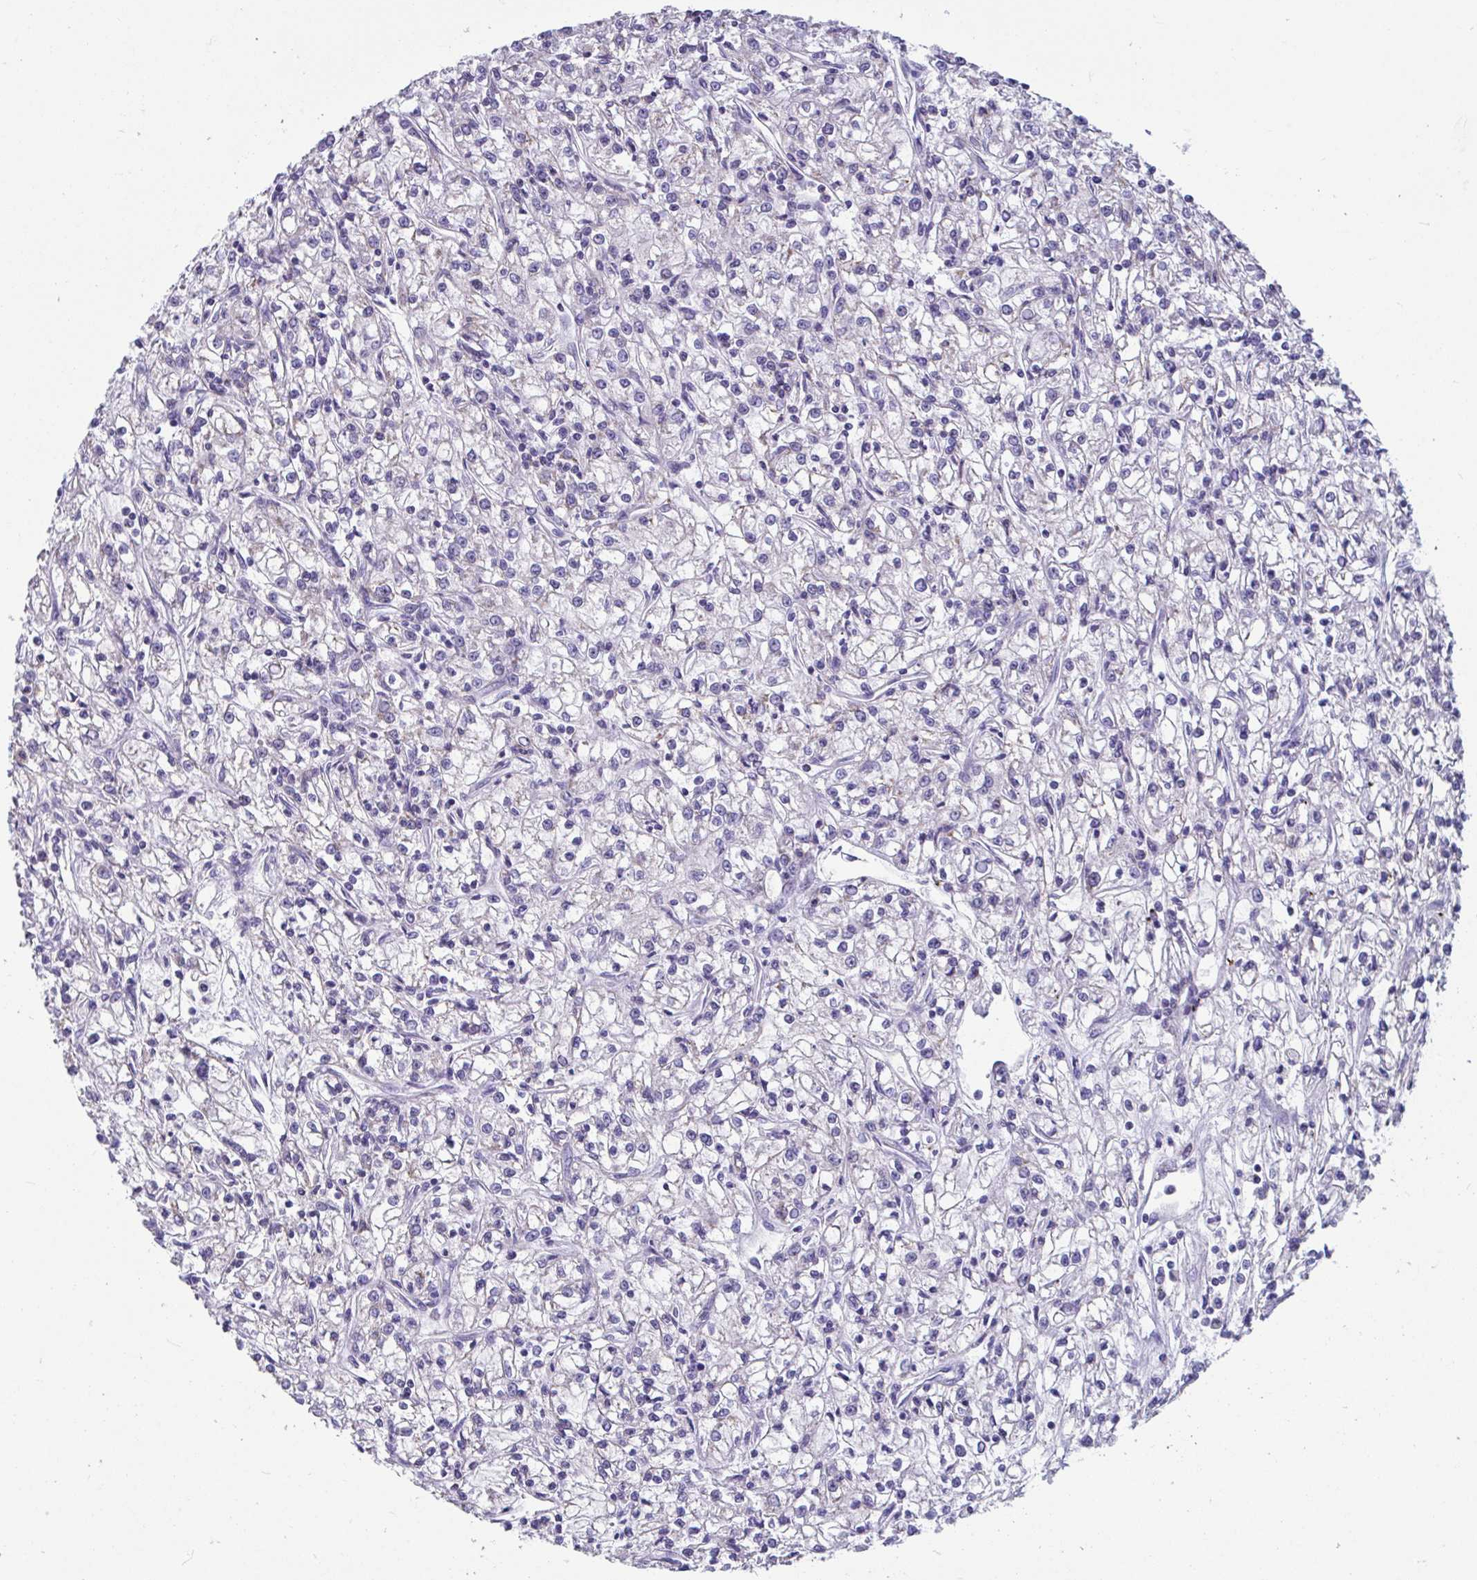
{"staining": {"intensity": "negative", "quantity": "none", "location": "none"}, "tissue": "renal cancer", "cell_type": "Tumor cells", "image_type": "cancer", "snomed": [{"axis": "morphology", "description": "Adenocarcinoma, NOS"}, {"axis": "topography", "description": "Kidney"}], "caption": "There is no significant staining in tumor cells of renal cancer (adenocarcinoma).", "gene": "OR13A1", "patient": {"sex": "female", "age": 59}}